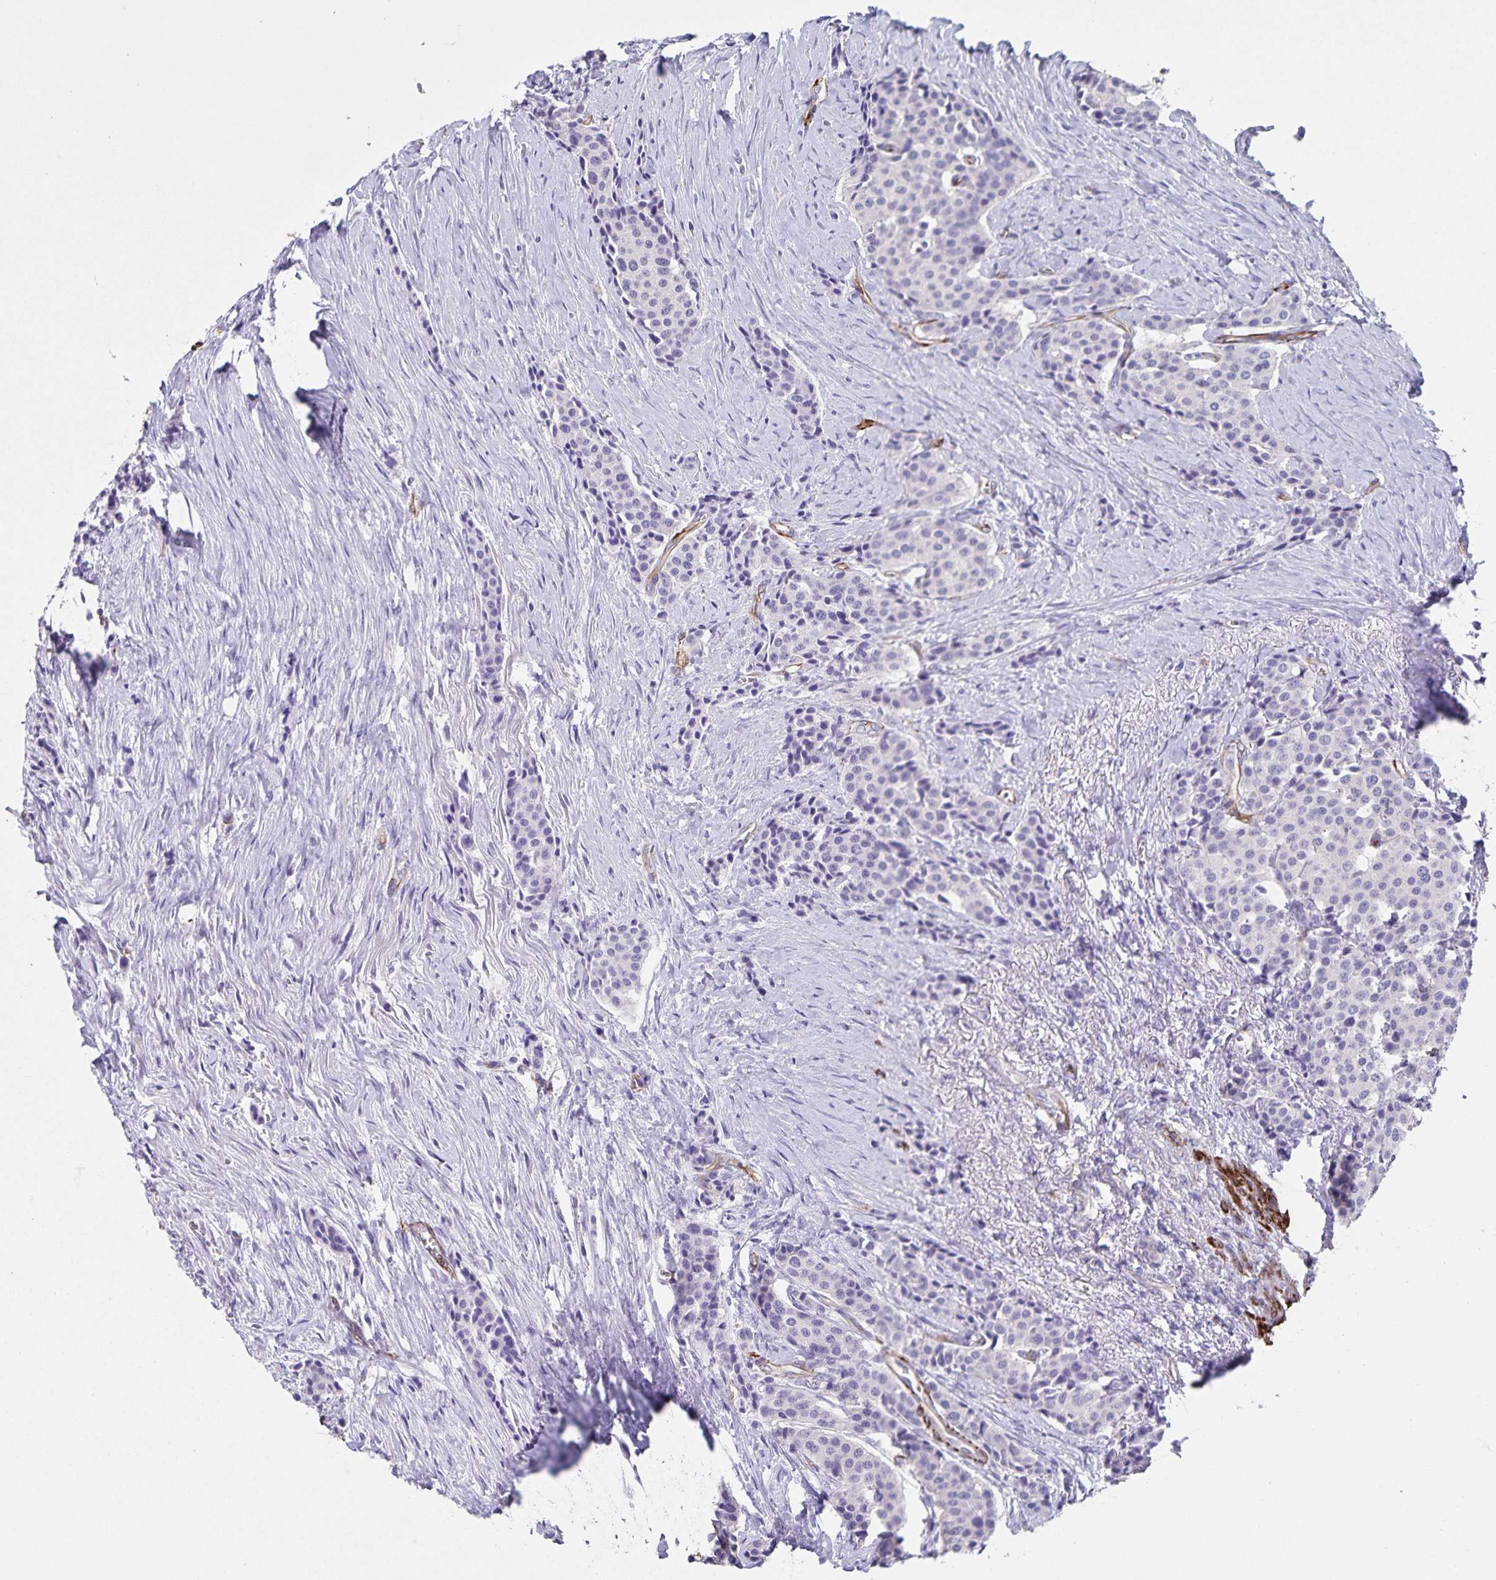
{"staining": {"intensity": "negative", "quantity": "none", "location": "none"}, "tissue": "carcinoid", "cell_type": "Tumor cells", "image_type": "cancer", "snomed": [{"axis": "morphology", "description": "Carcinoid, malignant, NOS"}, {"axis": "topography", "description": "Small intestine"}], "caption": "A high-resolution photomicrograph shows IHC staining of malignant carcinoid, which displays no significant positivity in tumor cells.", "gene": "SYNM", "patient": {"sex": "male", "age": 73}}